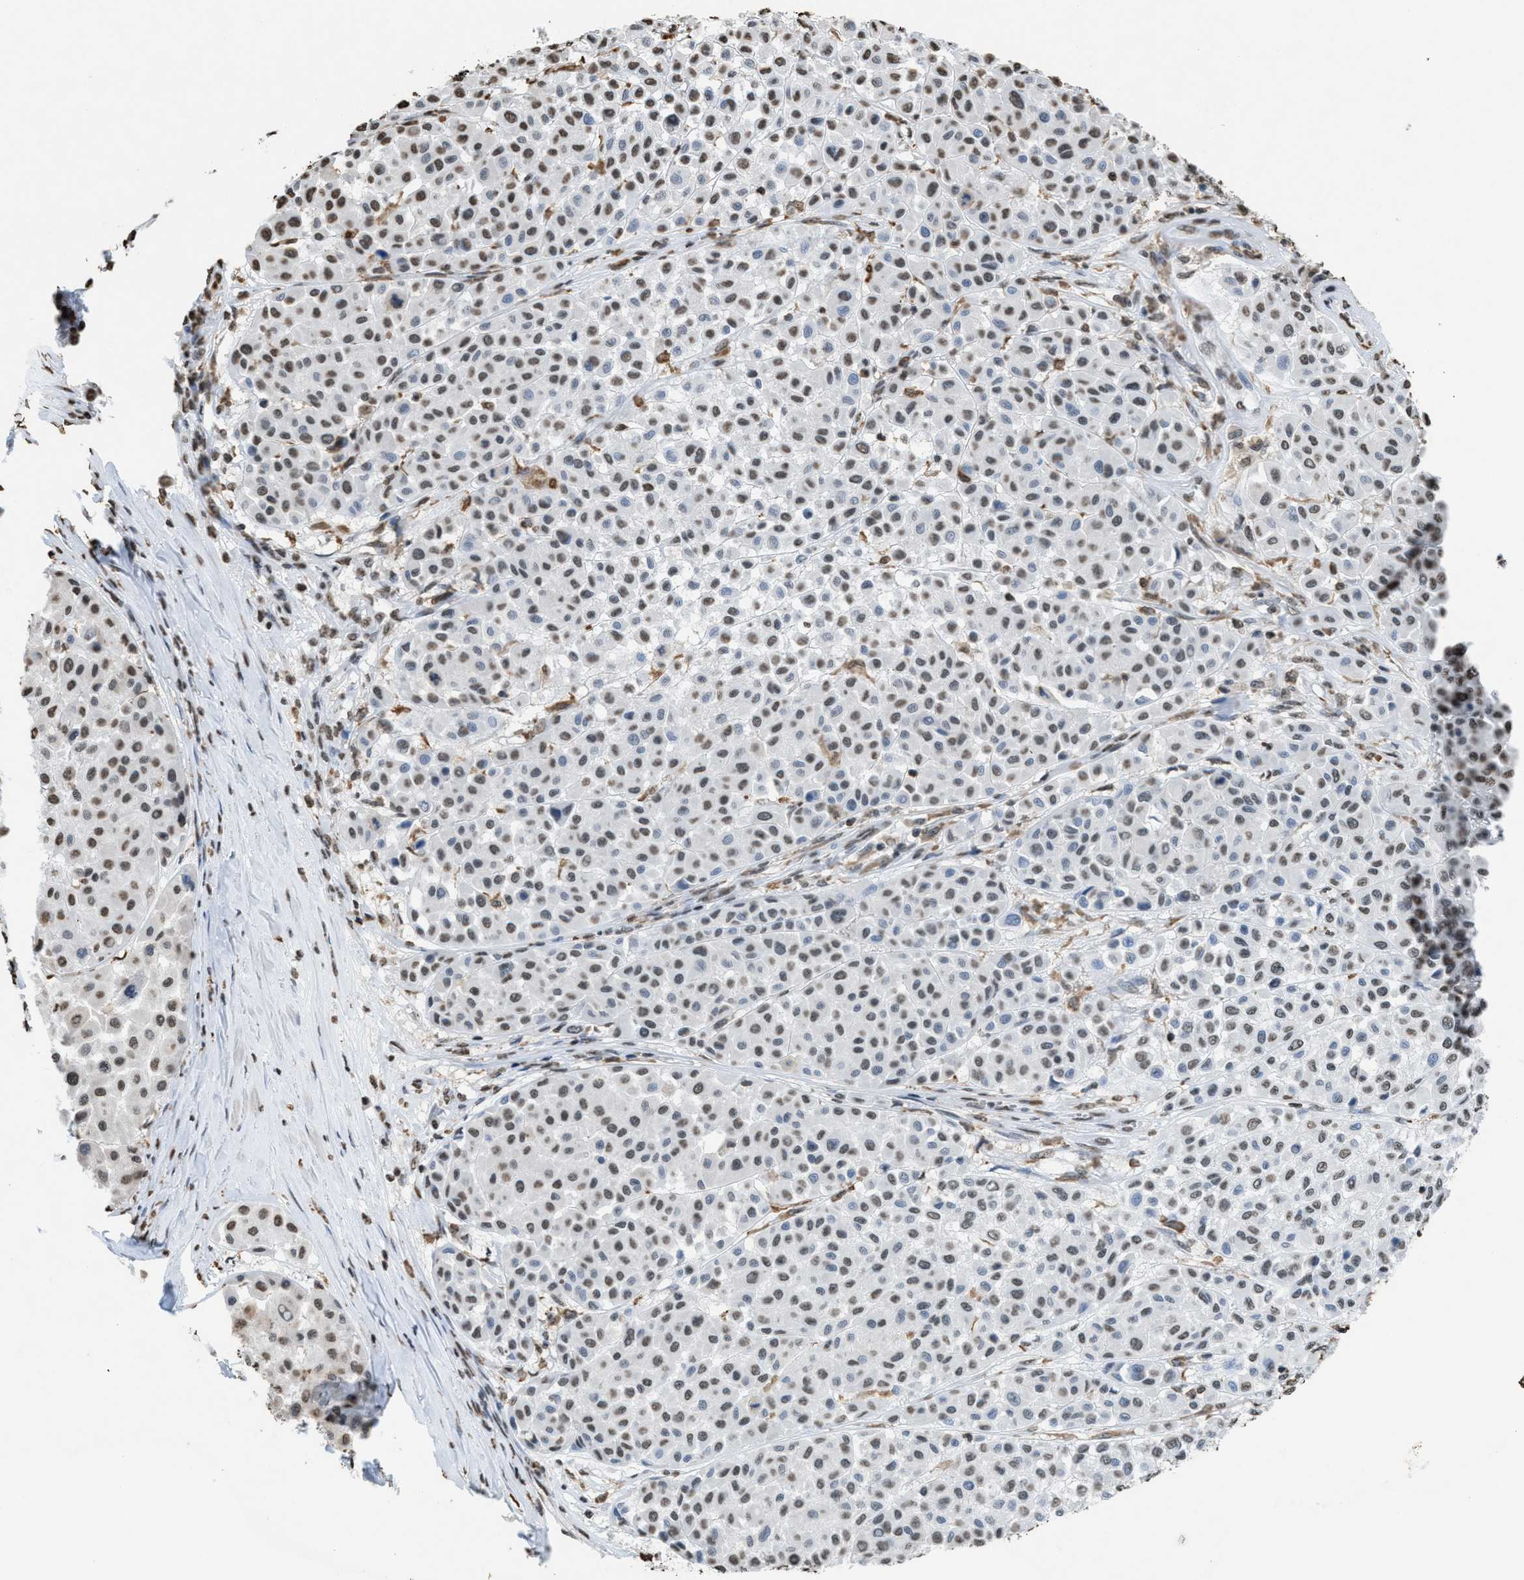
{"staining": {"intensity": "weak", "quantity": "25%-75%", "location": "nuclear"}, "tissue": "melanoma", "cell_type": "Tumor cells", "image_type": "cancer", "snomed": [{"axis": "morphology", "description": "Malignant melanoma, Metastatic site"}, {"axis": "topography", "description": "Soft tissue"}], "caption": "Melanoma was stained to show a protein in brown. There is low levels of weak nuclear expression in approximately 25%-75% of tumor cells.", "gene": "NUP88", "patient": {"sex": "male", "age": 41}}